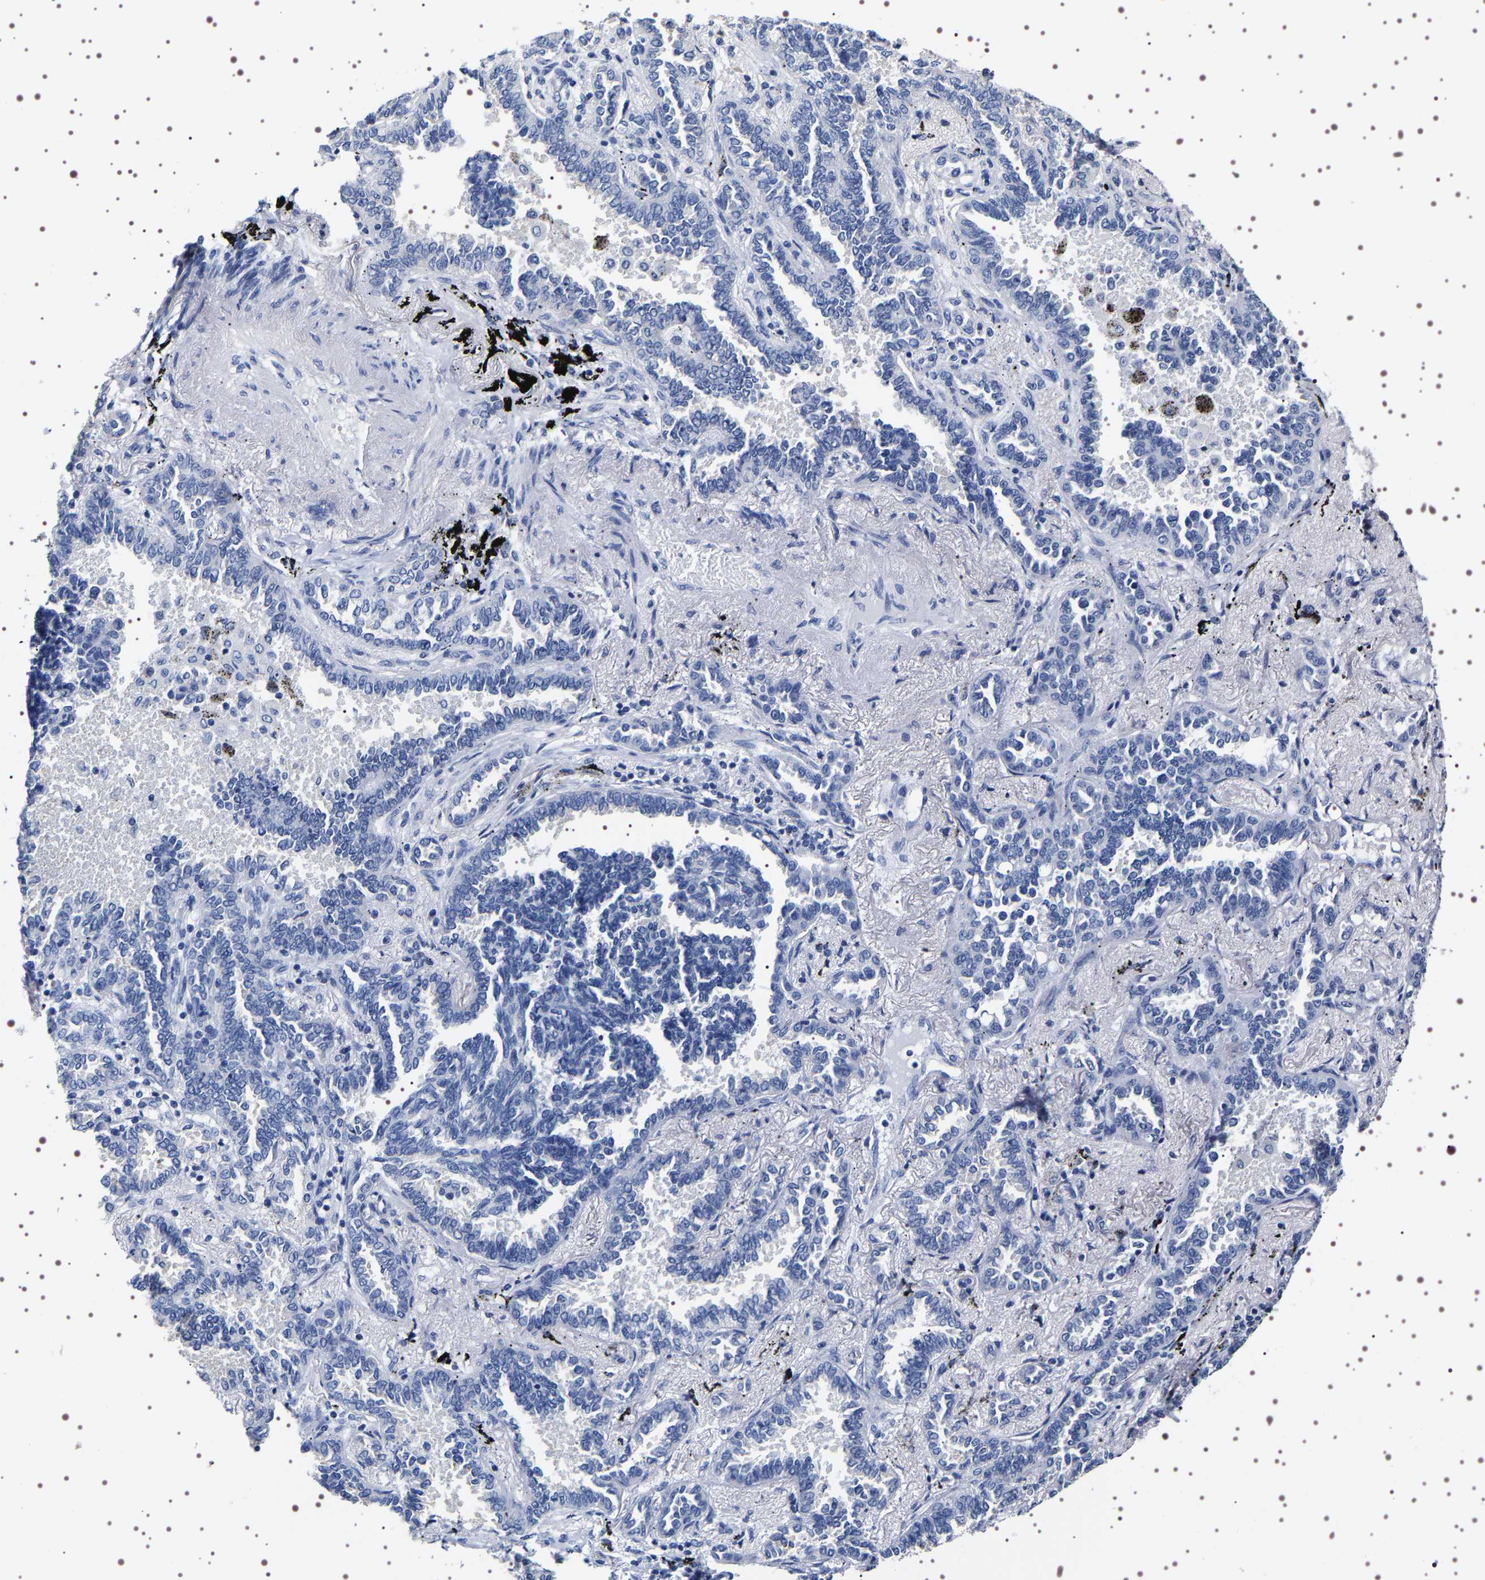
{"staining": {"intensity": "negative", "quantity": "none", "location": "none"}, "tissue": "lung cancer", "cell_type": "Tumor cells", "image_type": "cancer", "snomed": [{"axis": "morphology", "description": "Adenocarcinoma, NOS"}, {"axis": "topography", "description": "Lung"}], "caption": "There is no significant positivity in tumor cells of lung cancer (adenocarcinoma). (Immunohistochemistry, brightfield microscopy, high magnification).", "gene": "UBQLN3", "patient": {"sex": "male", "age": 59}}